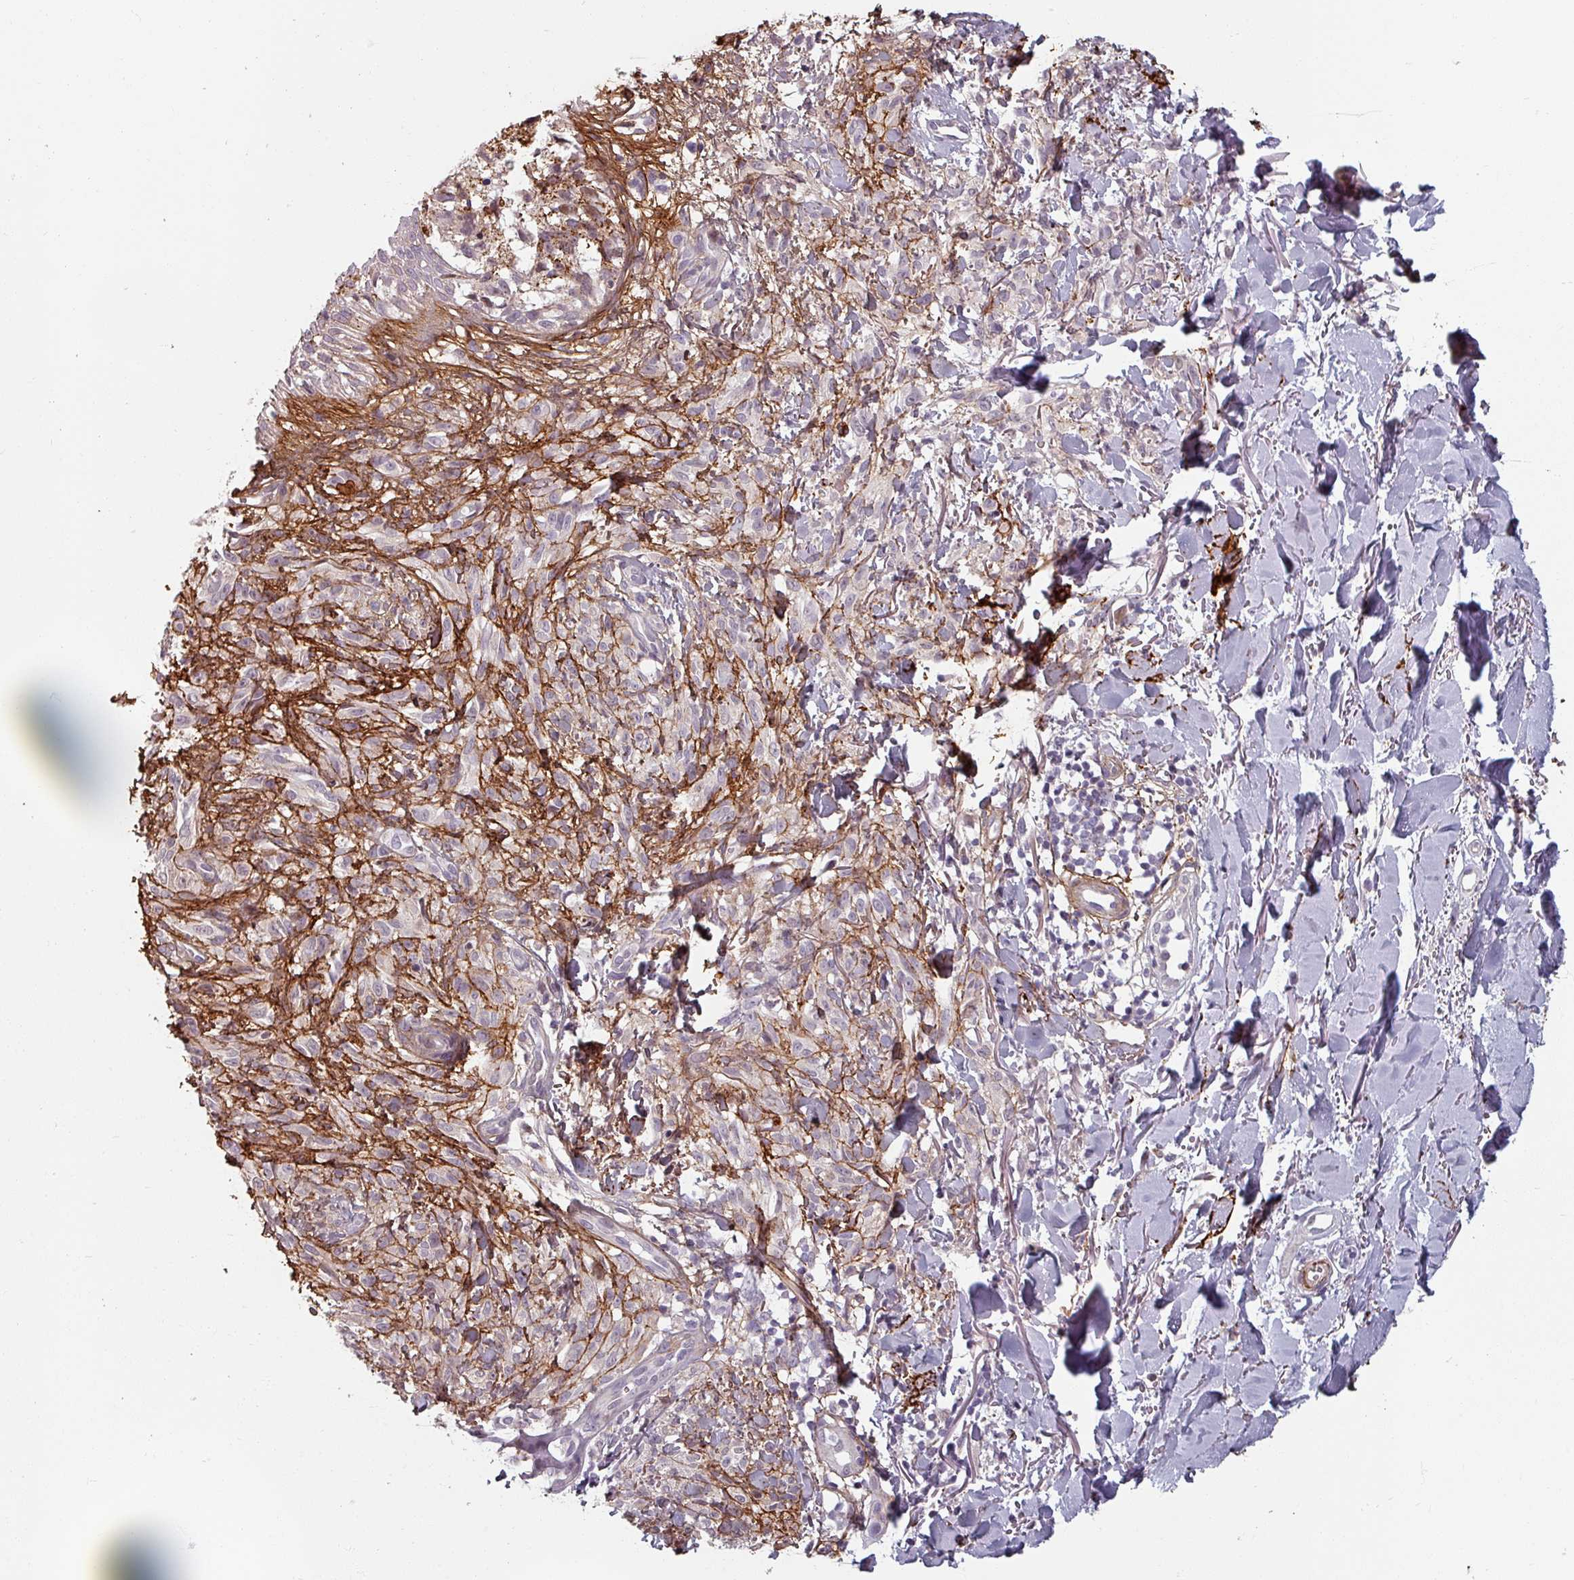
{"staining": {"intensity": "negative", "quantity": "none", "location": "none"}, "tissue": "melanoma", "cell_type": "Tumor cells", "image_type": "cancer", "snomed": [{"axis": "morphology", "description": "Malignant melanoma, NOS"}, {"axis": "topography", "description": "Skin of forearm"}], "caption": "Tumor cells show no significant protein expression in malignant melanoma.", "gene": "CYB5RL", "patient": {"sex": "female", "age": 65}}